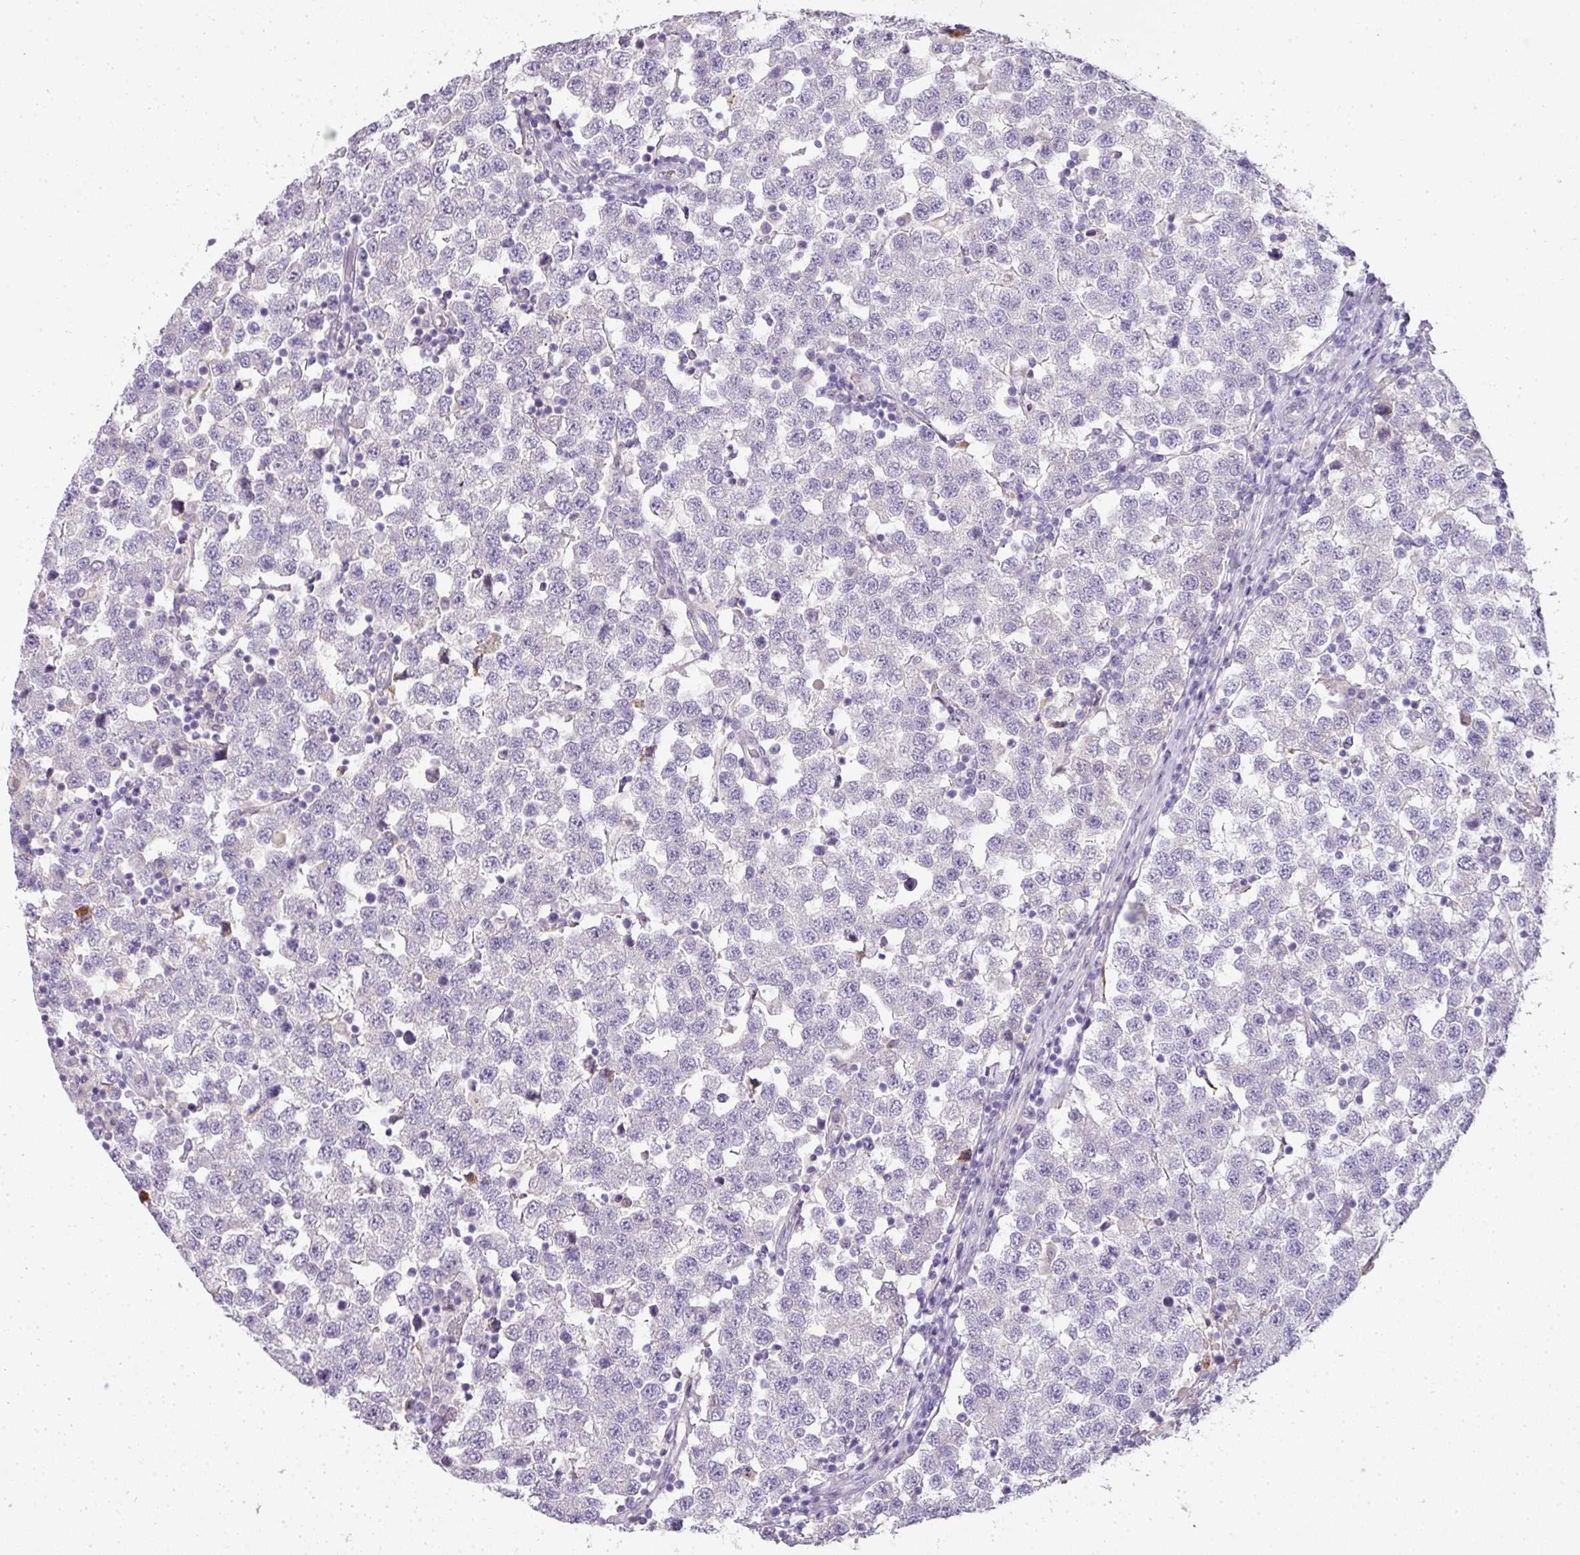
{"staining": {"intensity": "negative", "quantity": "none", "location": "none"}, "tissue": "testis cancer", "cell_type": "Tumor cells", "image_type": "cancer", "snomed": [{"axis": "morphology", "description": "Seminoma, NOS"}, {"axis": "topography", "description": "Testis"}], "caption": "This micrograph is of testis cancer stained with immunohistochemistry (IHC) to label a protein in brown with the nuclei are counter-stained blue. There is no staining in tumor cells.", "gene": "HHEX", "patient": {"sex": "male", "age": 34}}